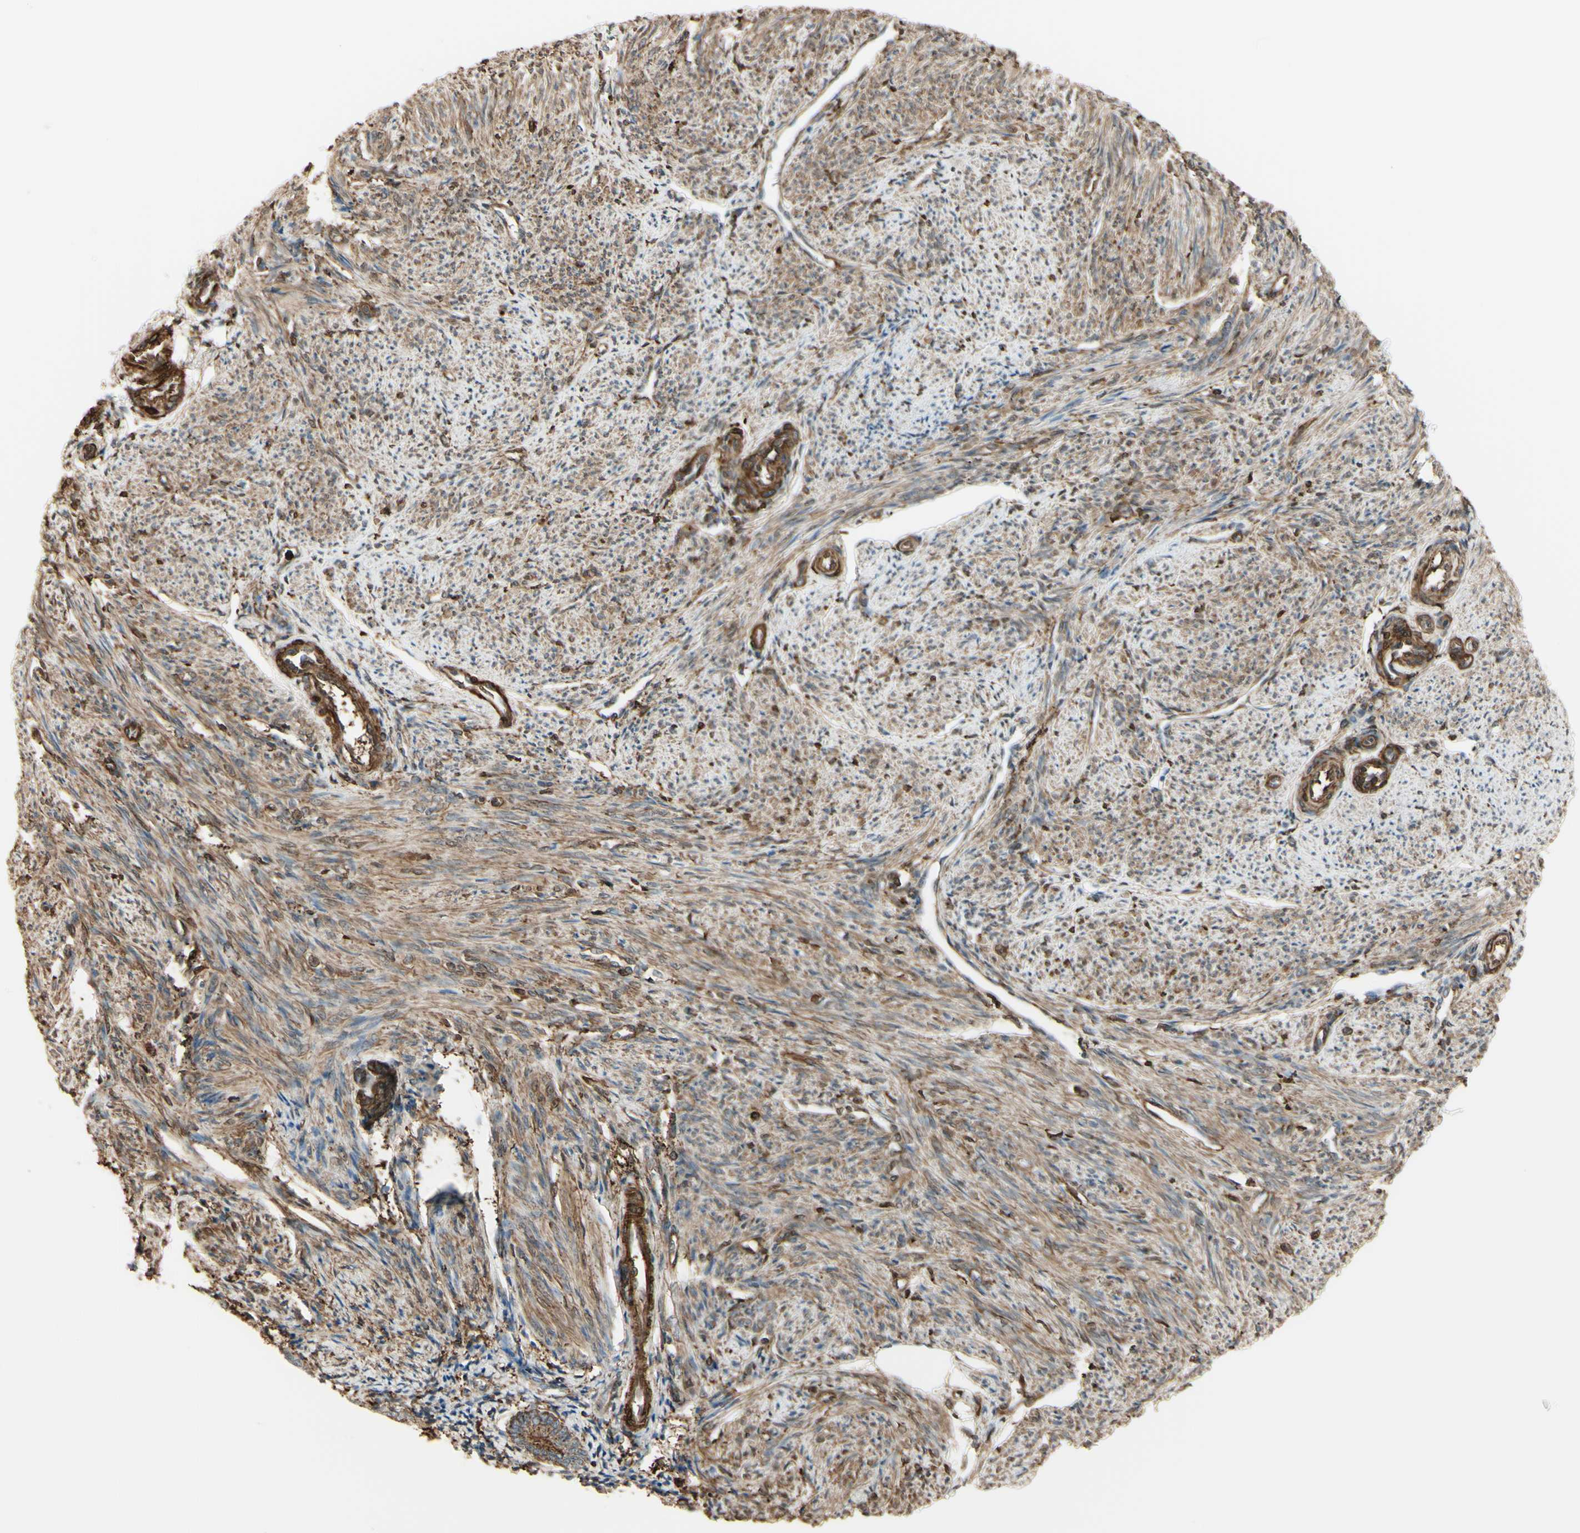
{"staining": {"intensity": "weak", "quantity": ">75%", "location": "cytoplasmic/membranous"}, "tissue": "smooth muscle", "cell_type": "Smooth muscle cells", "image_type": "normal", "snomed": [{"axis": "morphology", "description": "Normal tissue, NOS"}, {"axis": "topography", "description": "Smooth muscle"}], "caption": "Brown immunohistochemical staining in benign smooth muscle displays weak cytoplasmic/membranous staining in approximately >75% of smooth muscle cells.", "gene": "GSN", "patient": {"sex": "female", "age": 65}}